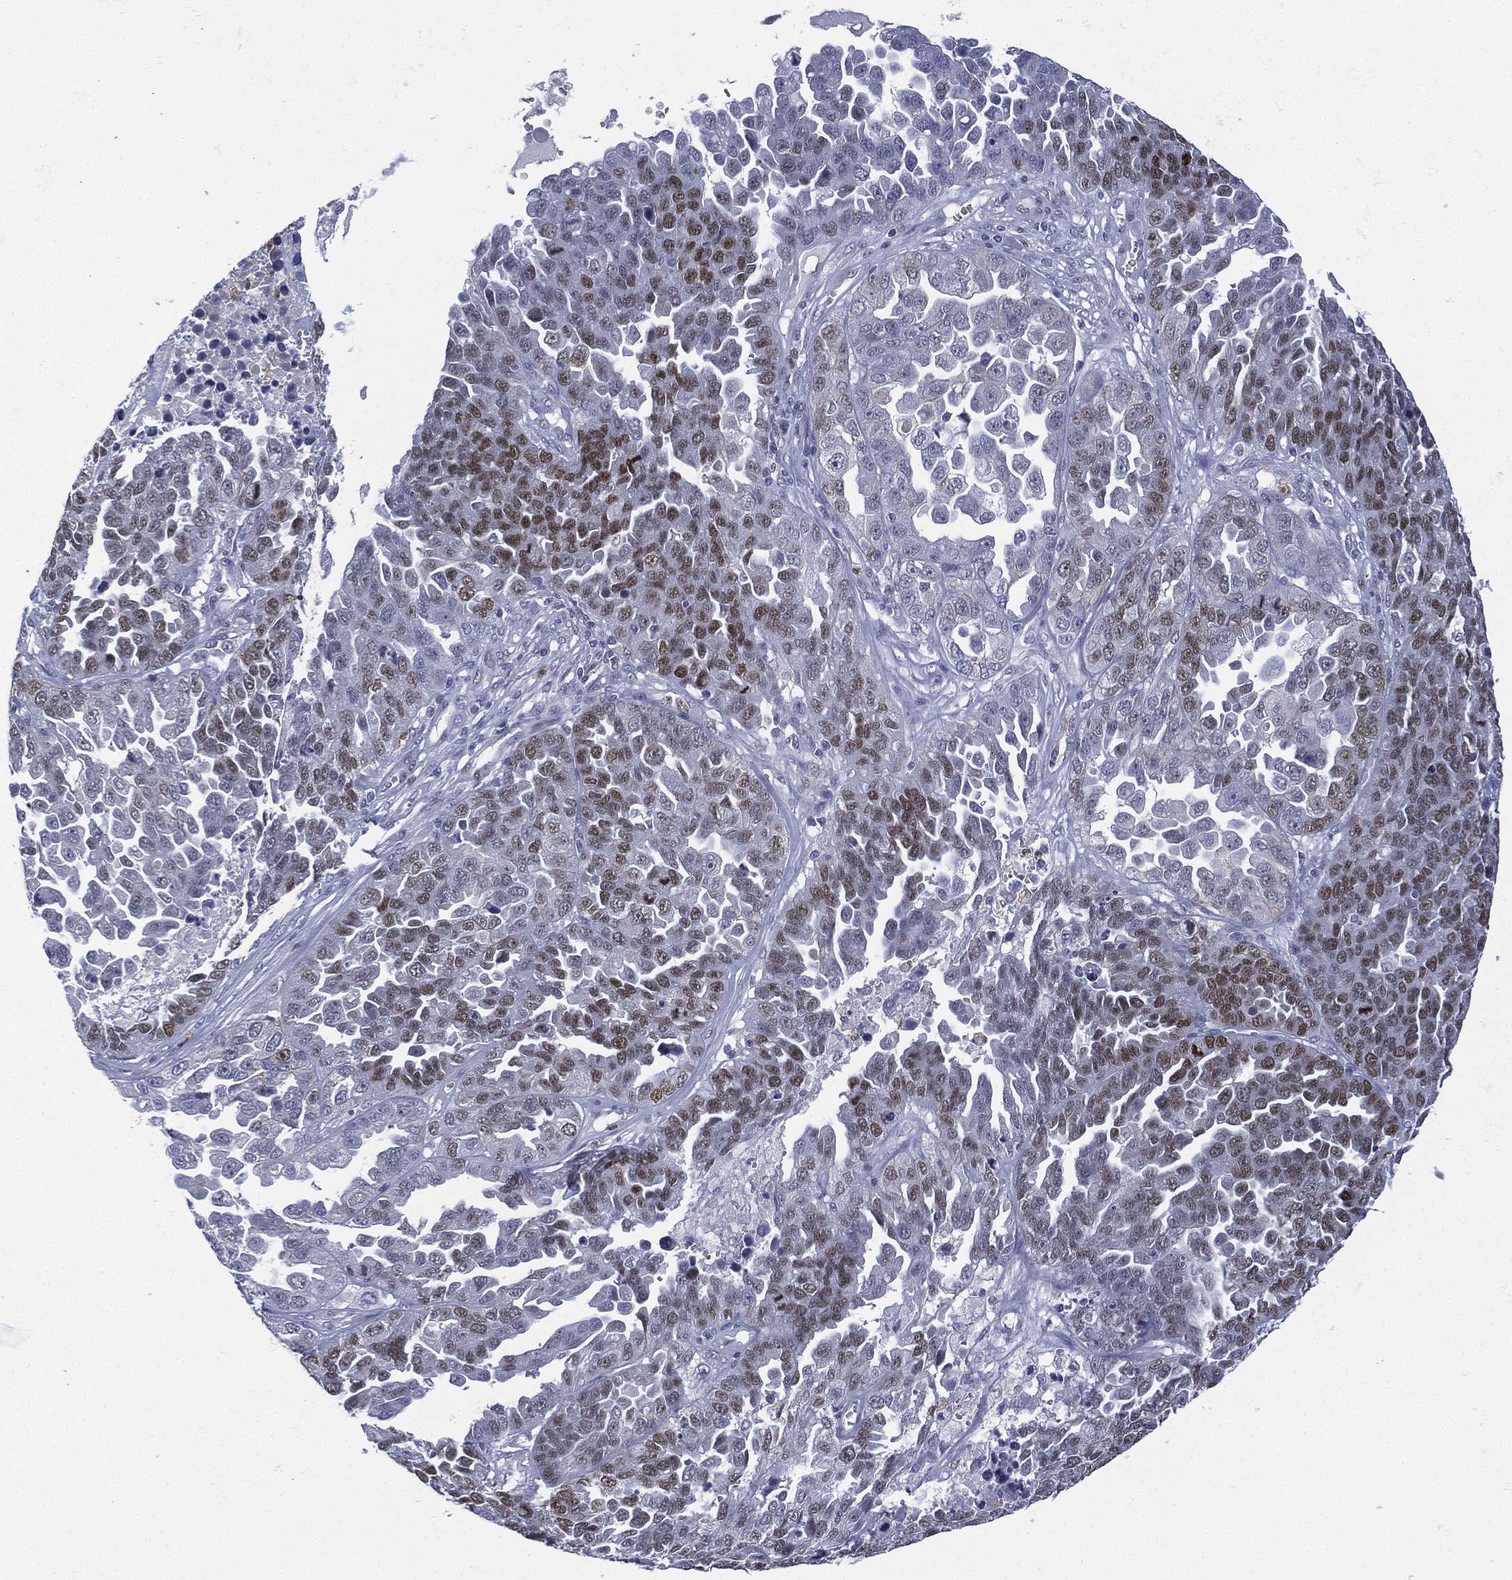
{"staining": {"intensity": "moderate", "quantity": "25%-75%", "location": "nuclear"}, "tissue": "ovarian cancer", "cell_type": "Tumor cells", "image_type": "cancer", "snomed": [{"axis": "morphology", "description": "Cystadenocarcinoma, serous, NOS"}, {"axis": "topography", "description": "Ovary"}], "caption": "An image of human serous cystadenocarcinoma (ovarian) stained for a protein demonstrates moderate nuclear brown staining in tumor cells.", "gene": "ZNF711", "patient": {"sex": "female", "age": 87}}